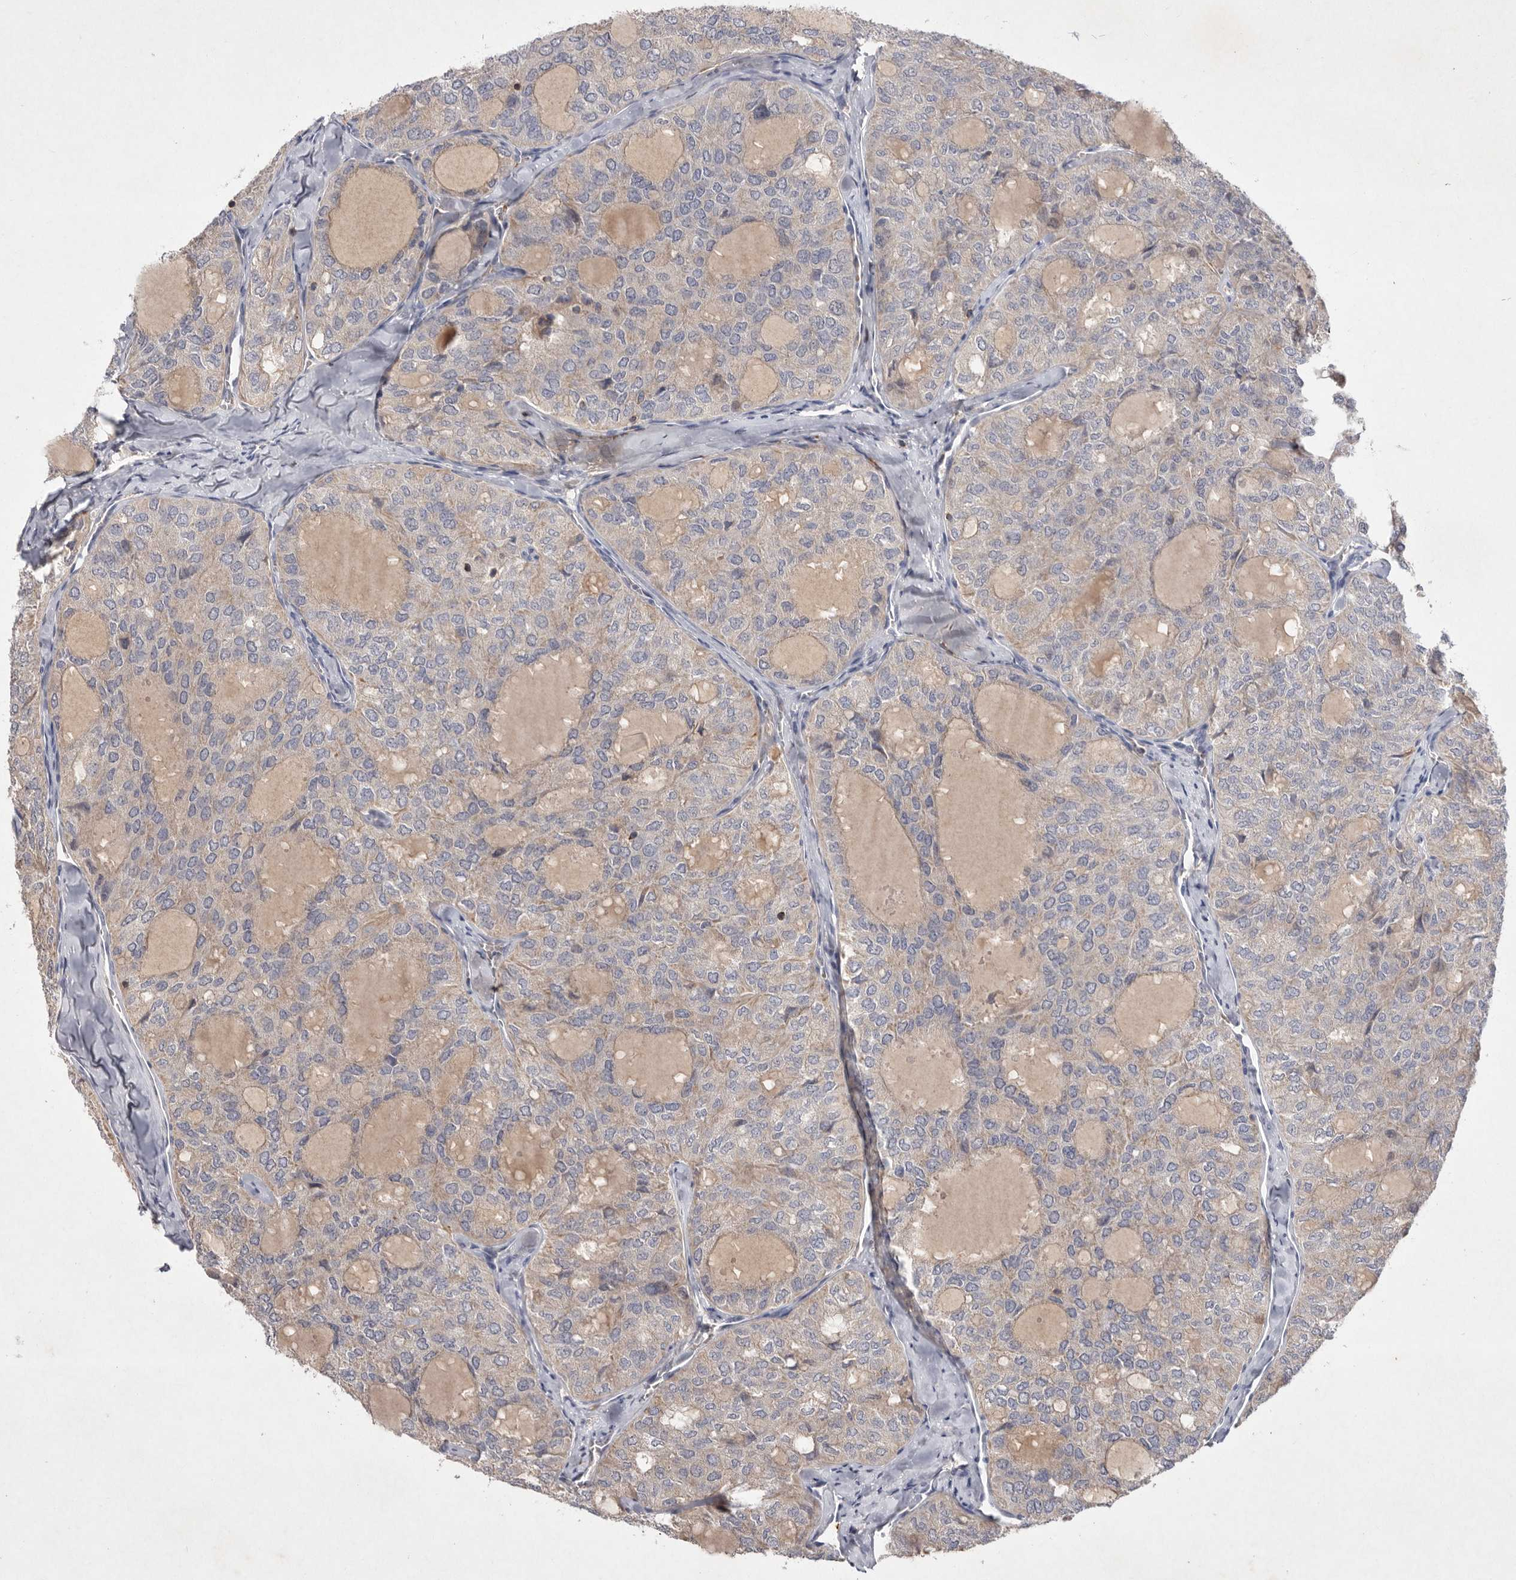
{"staining": {"intensity": "negative", "quantity": "none", "location": "none"}, "tissue": "thyroid cancer", "cell_type": "Tumor cells", "image_type": "cancer", "snomed": [{"axis": "morphology", "description": "Follicular adenoma carcinoma, NOS"}, {"axis": "topography", "description": "Thyroid gland"}], "caption": "A histopathology image of thyroid cancer stained for a protein shows no brown staining in tumor cells.", "gene": "TNFSF14", "patient": {"sex": "male", "age": 75}}